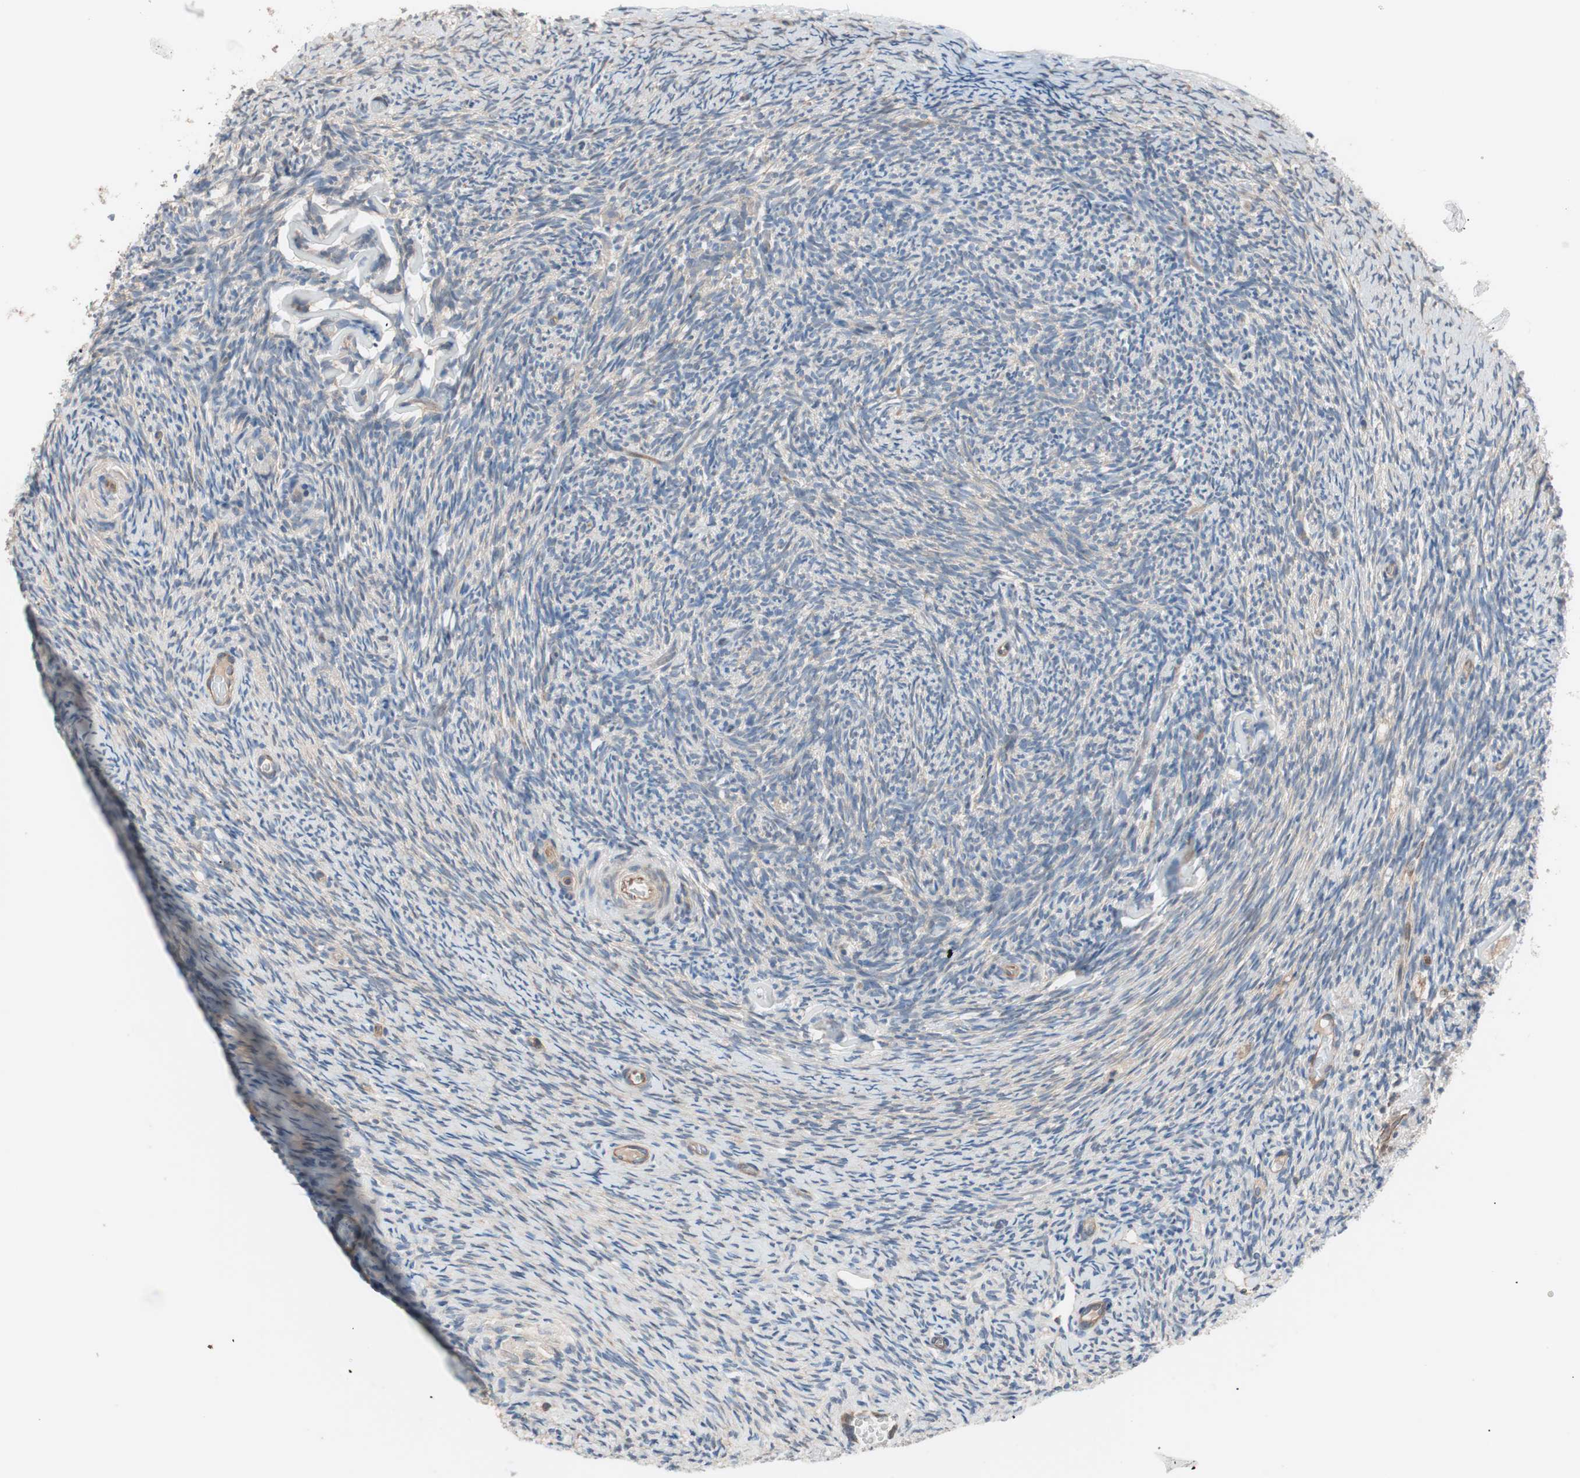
{"staining": {"intensity": "negative", "quantity": "none", "location": "none"}, "tissue": "ovary", "cell_type": "Follicle cells", "image_type": "normal", "snomed": [{"axis": "morphology", "description": "Normal tissue, NOS"}, {"axis": "topography", "description": "Ovary"}], "caption": "DAB (3,3'-diaminobenzidine) immunohistochemical staining of benign ovary shows no significant staining in follicle cells. Nuclei are stained in blue.", "gene": "SMG1", "patient": {"sex": "female", "age": 60}}